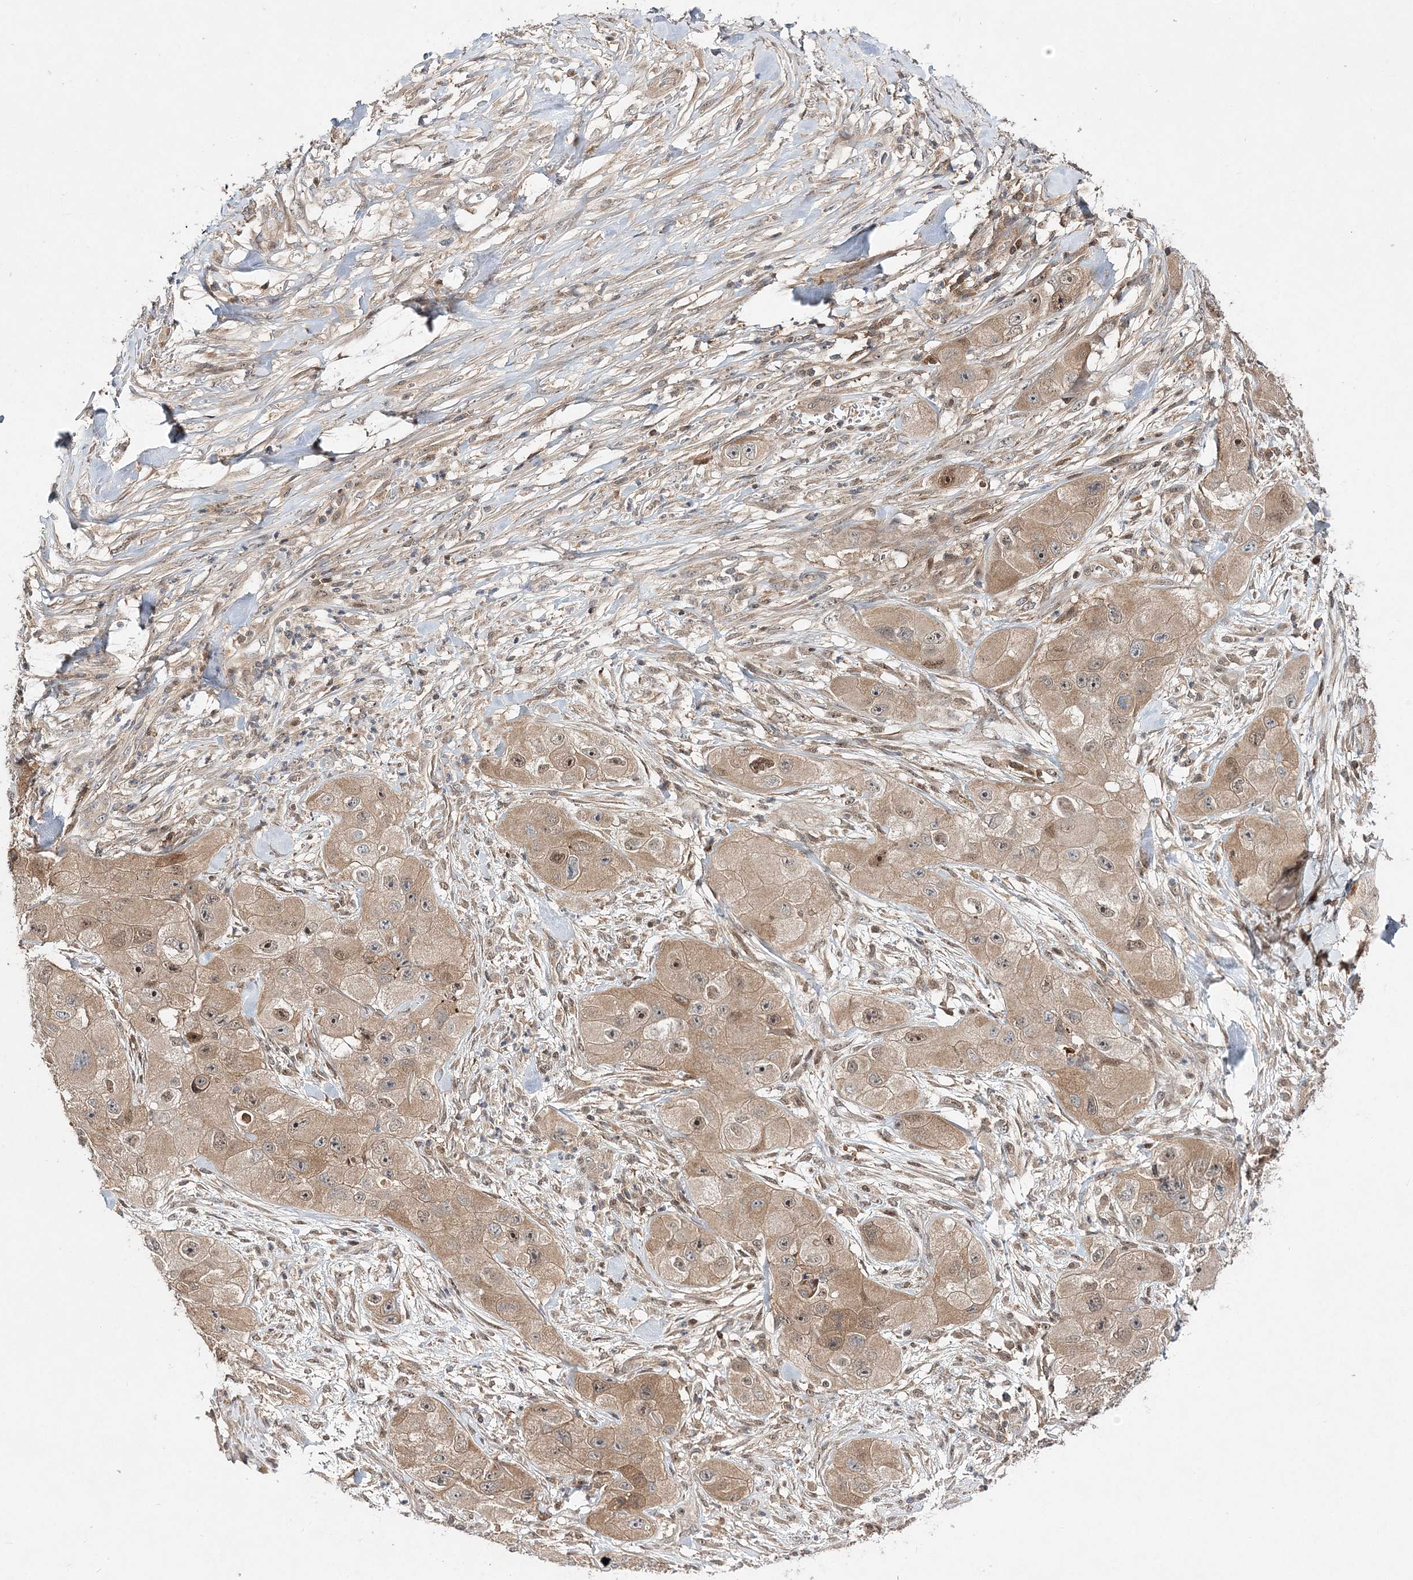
{"staining": {"intensity": "weak", "quantity": ">75%", "location": "cytoplasmic/membranous"}, "tissue": "skin cancer", "cell_type": "Tumor cells", "image_type": "cancer", "snomed": [{"axis": "morphology", "description": "Squamous cell carcinoma, NOS"}, {"axis": "topography", "description": "Skin"}, {"axis": "topography", "description": "Subcutis"}], "caption": "Protein expression analysis of skin cancer displays weak cytoplasmic/membranous expression in about >75% of tumor cells.", "gene": "NIF3L1", "patient": {"sex": "male", "age": 73}}